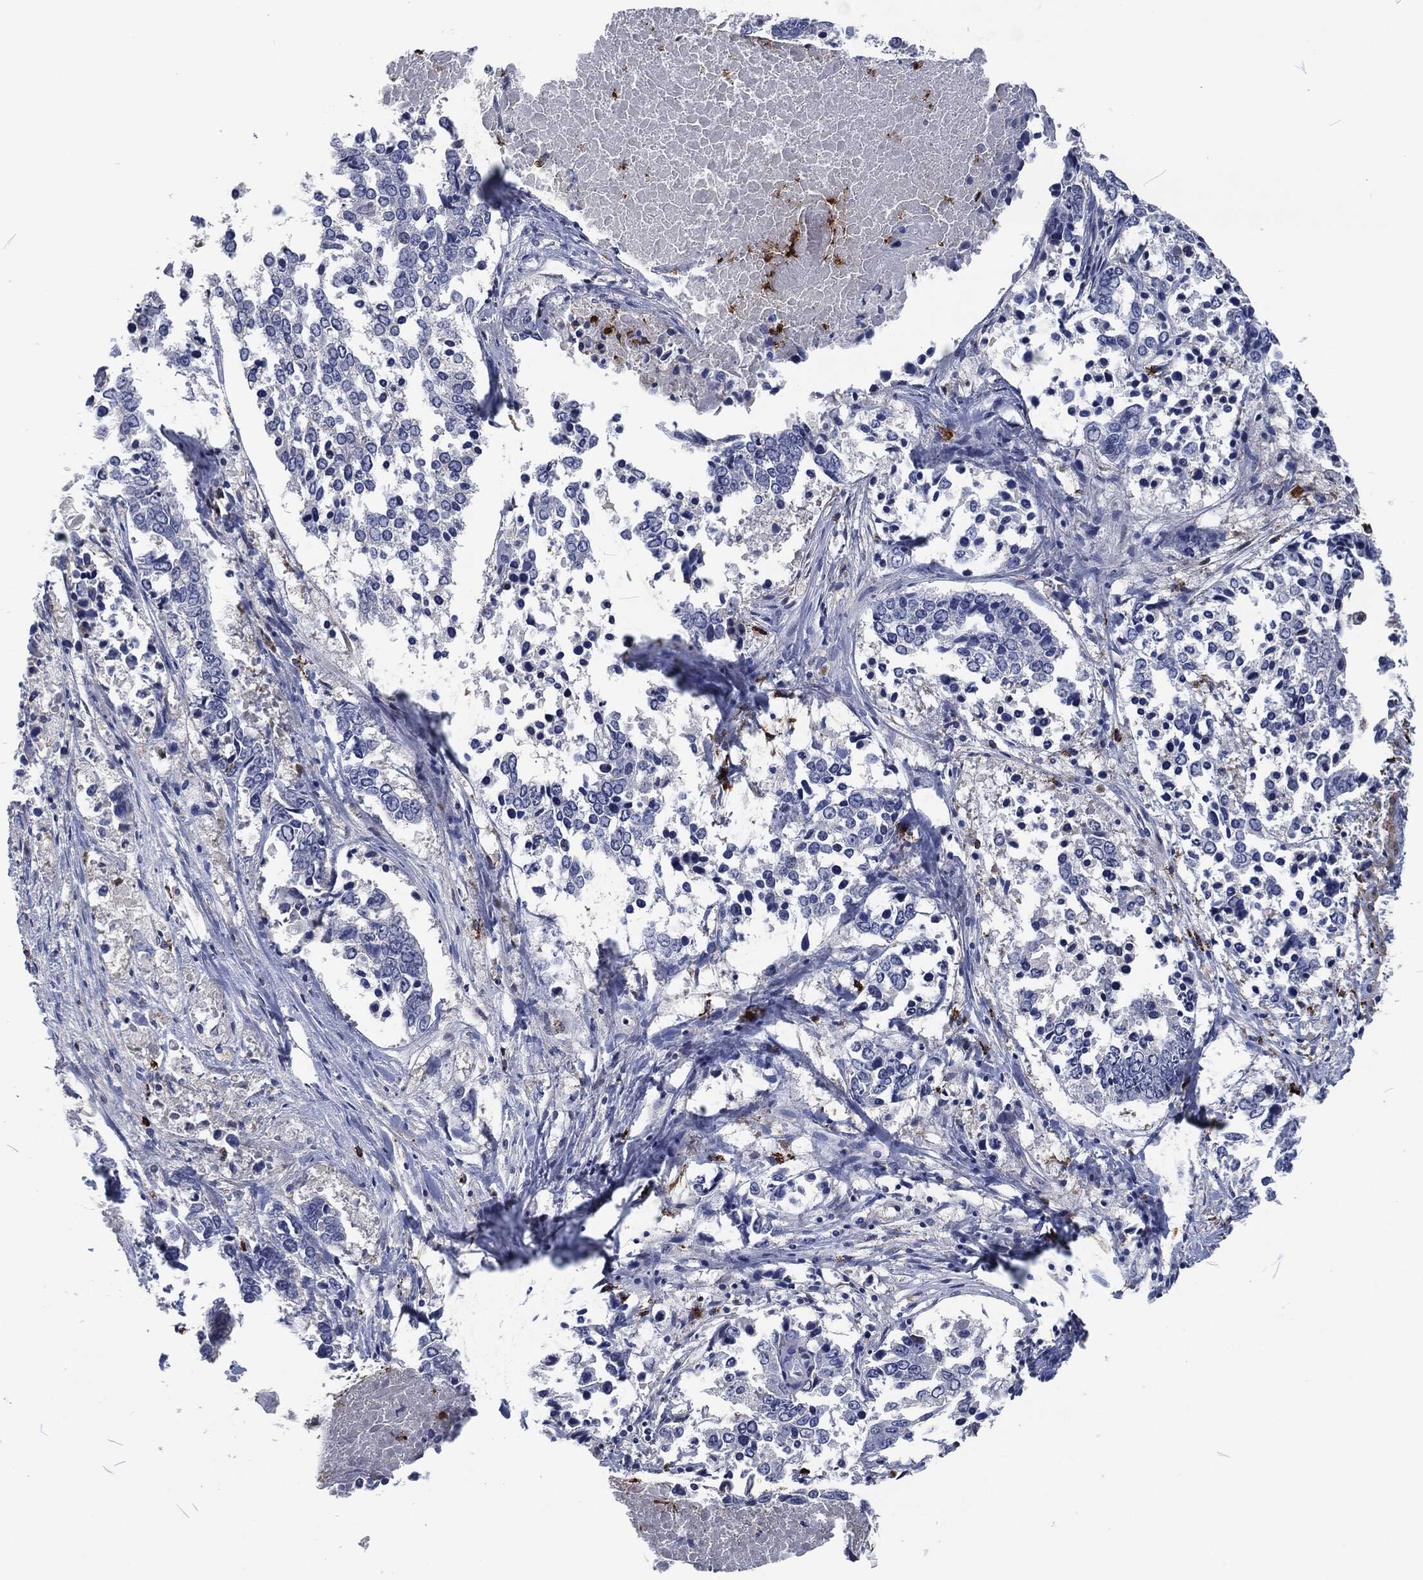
{"staining": {"intensity": "negative", "quantity": "none", "location": "none"}, "tissue": "lung cancer", "cell_type": "Tumor cells", "image_type": "cancer", "snomed": [{"axis": "morphology", "description": "Squamous cell carcinoma, NOS"}, {"axis": "topography", "description": "Lung"}], "caption": "High power microscopy histopathology image of an IHC micrograph of lung cancer, revealing no significant positivity in tumor cells. Nuclei are stained in blue.", "gene": "MPO", "patient": {"sex": "male", "age": 82}}